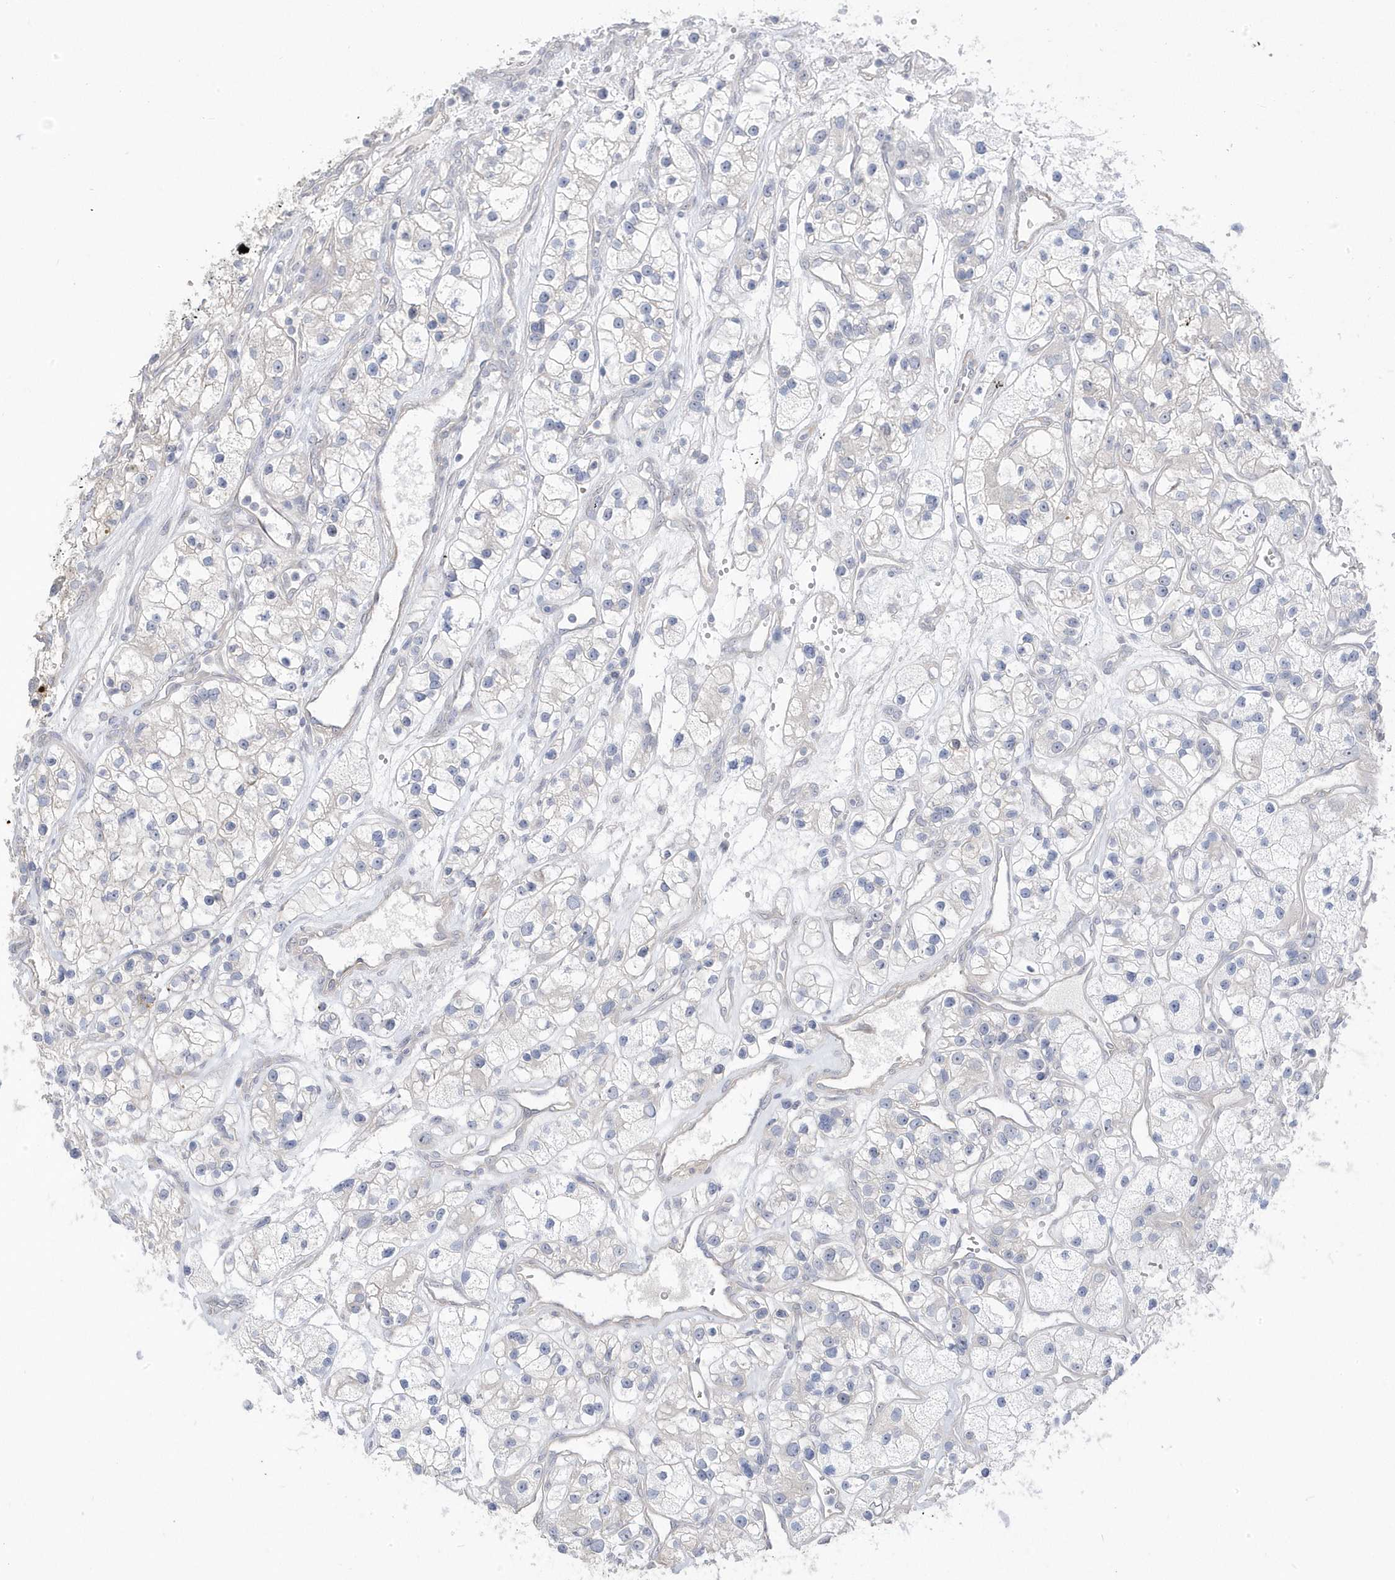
{"staining": {"intensity": "negative", "quantity": "none", "location": "none"}, "tissue": "renal cancer", "cell_type": "Tumor cells", "image_type": "cancer", "snomed": [{"axis": "morphology", "description": "Adenocarcinoma, NOS"}, {"axis": "topography", "description": "Kidney"}], "caption": "A photomicrograph of human adenocarcinoma (renal) is negative for staining in tumor cells. (DAB (3,3'-diaminobenzidine) IHC visualized using brightfield microscopy, high magnification).", "gene": "GTPBP6", "patient": {"sex": "female", "age": 57}}